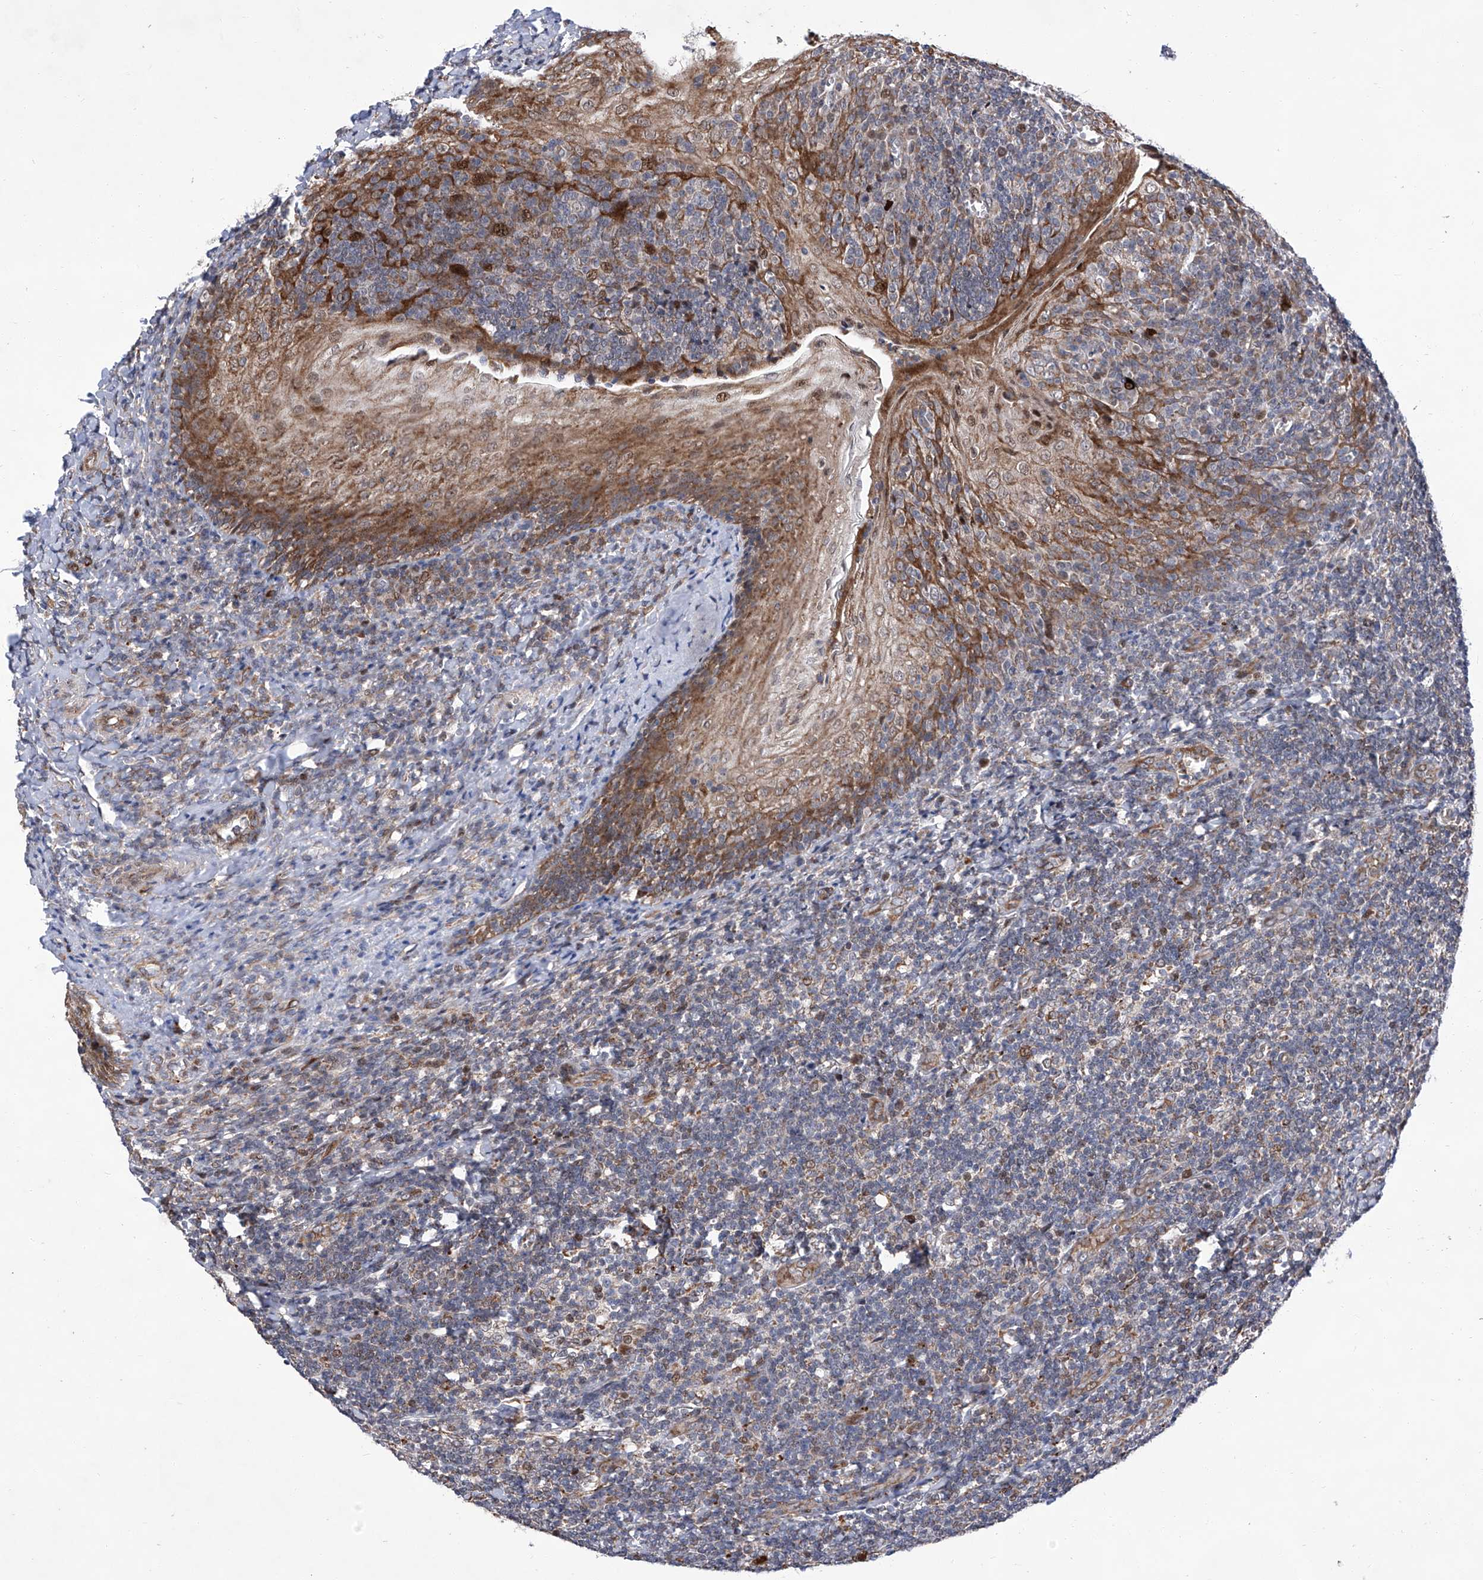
{"staining": {"intensity": "weak", "quantity": "<25%", "location": "nuclear"}, "tissue": "tonsil", "cell_type": "Germinal center cells", "image_type": "normal", "snomed": [{"axis": "morphology", "description": "Normal tissue, NOS"}, {"axis": "topography", "description": "Tonsil"}], "caption": "Immunohistochemistry (IHC) of unremarkable human tonsil displays no expression in germinal center cells. The staining was performed using DAB (3,3'-diaminobenzidine) to visualize the protein expression in brown, while the nuclei were stained in blue with hematoxylin (Magnification: 20x).", "gene": "FARP2", "patient": {"sex": "male", "age": 27}}